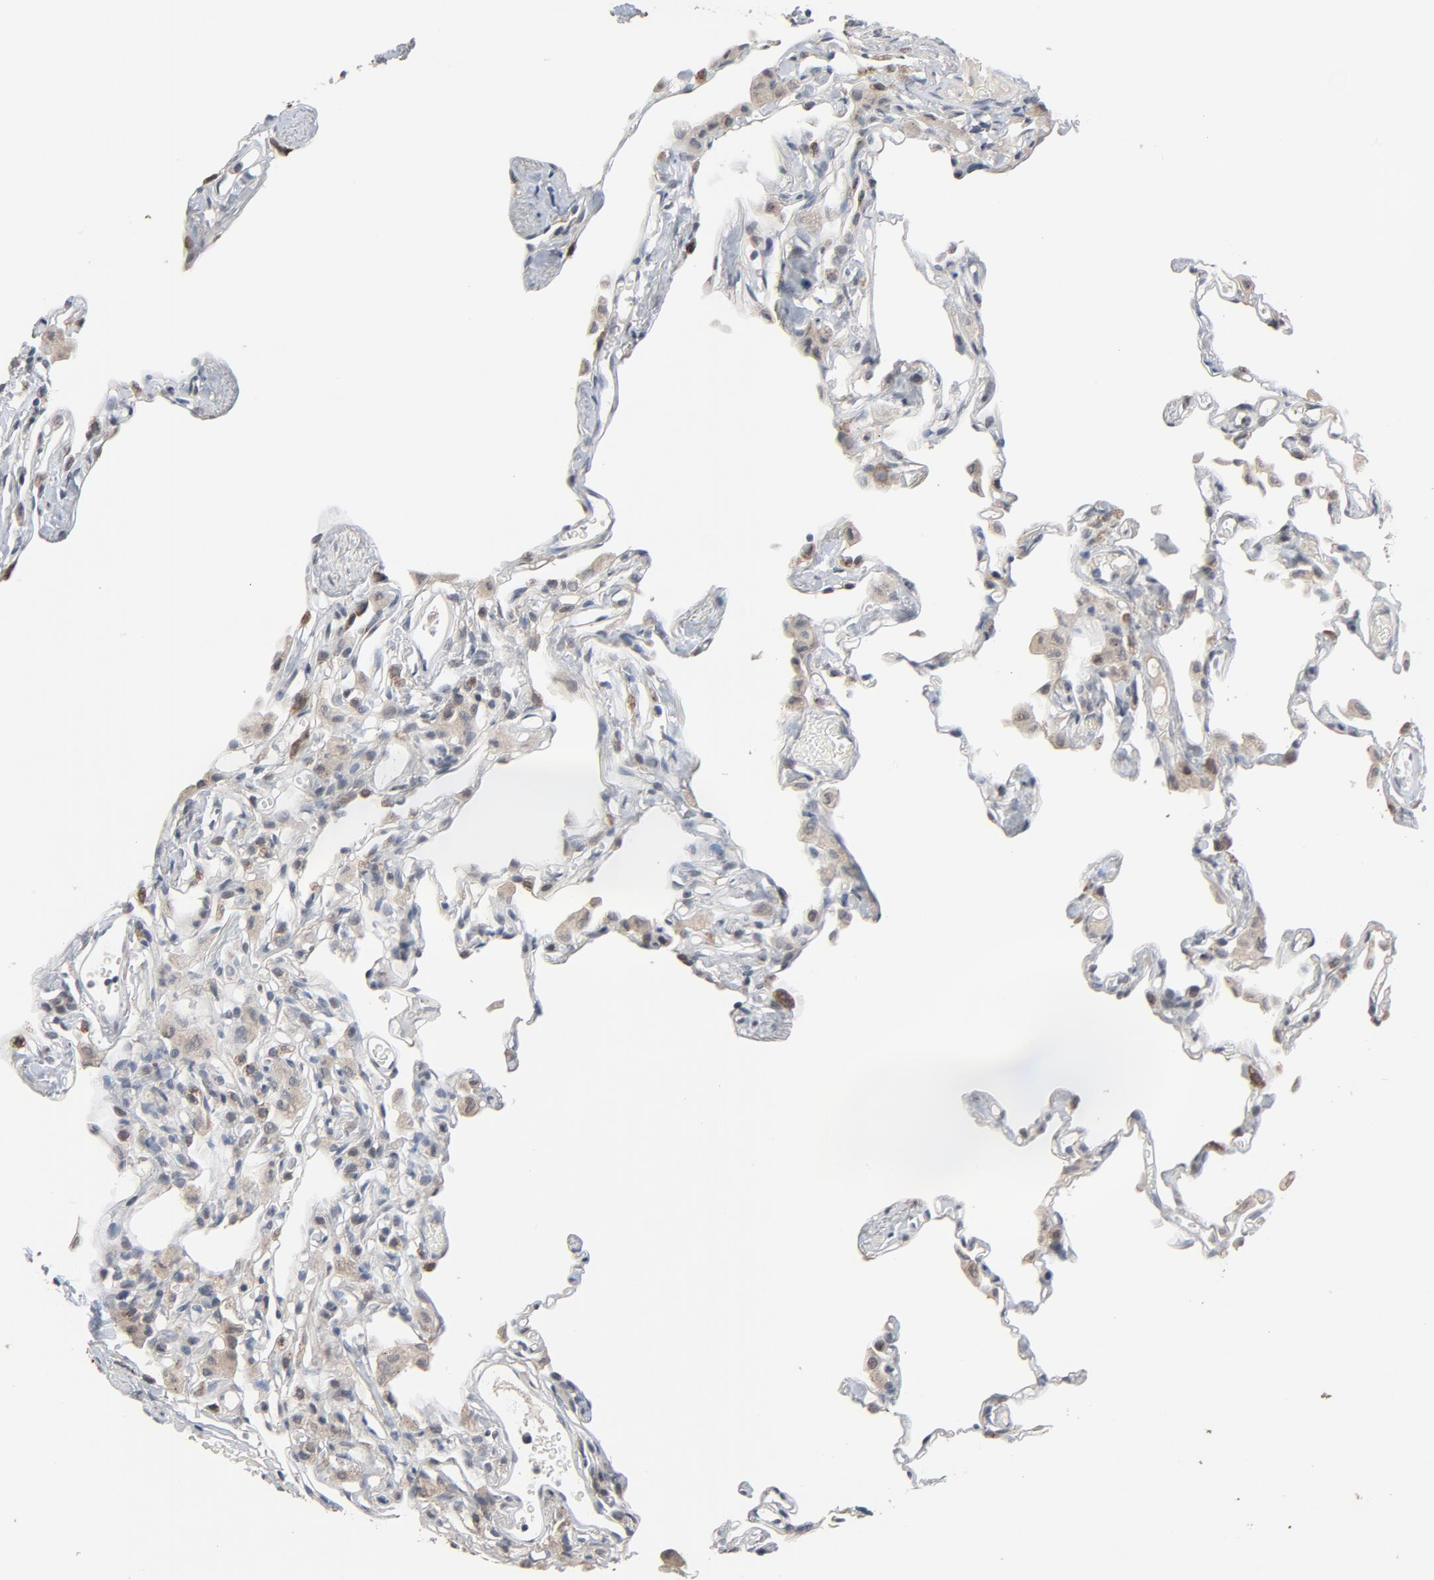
{"staining": {"intensity": "negative", "quantity": "none", "location": "none"}, "tissue": "lung", "cell_type": "Alveolar cells", "image_type": "normal", "snomed": [{"axis": "morphology", "description": "Normal tissue, NOS"}, {"axis": "topography", "description": "Lung"}], "caption": "Lung was stained to show a protein in brown. There is no significant staining in alveolar cells. (Brightfield microscopy of DAB (3,3'-diaminobenzidine) IHC at high magnification).", "gene": "MT3", "patient": {"sex": "female", "age": 49}}